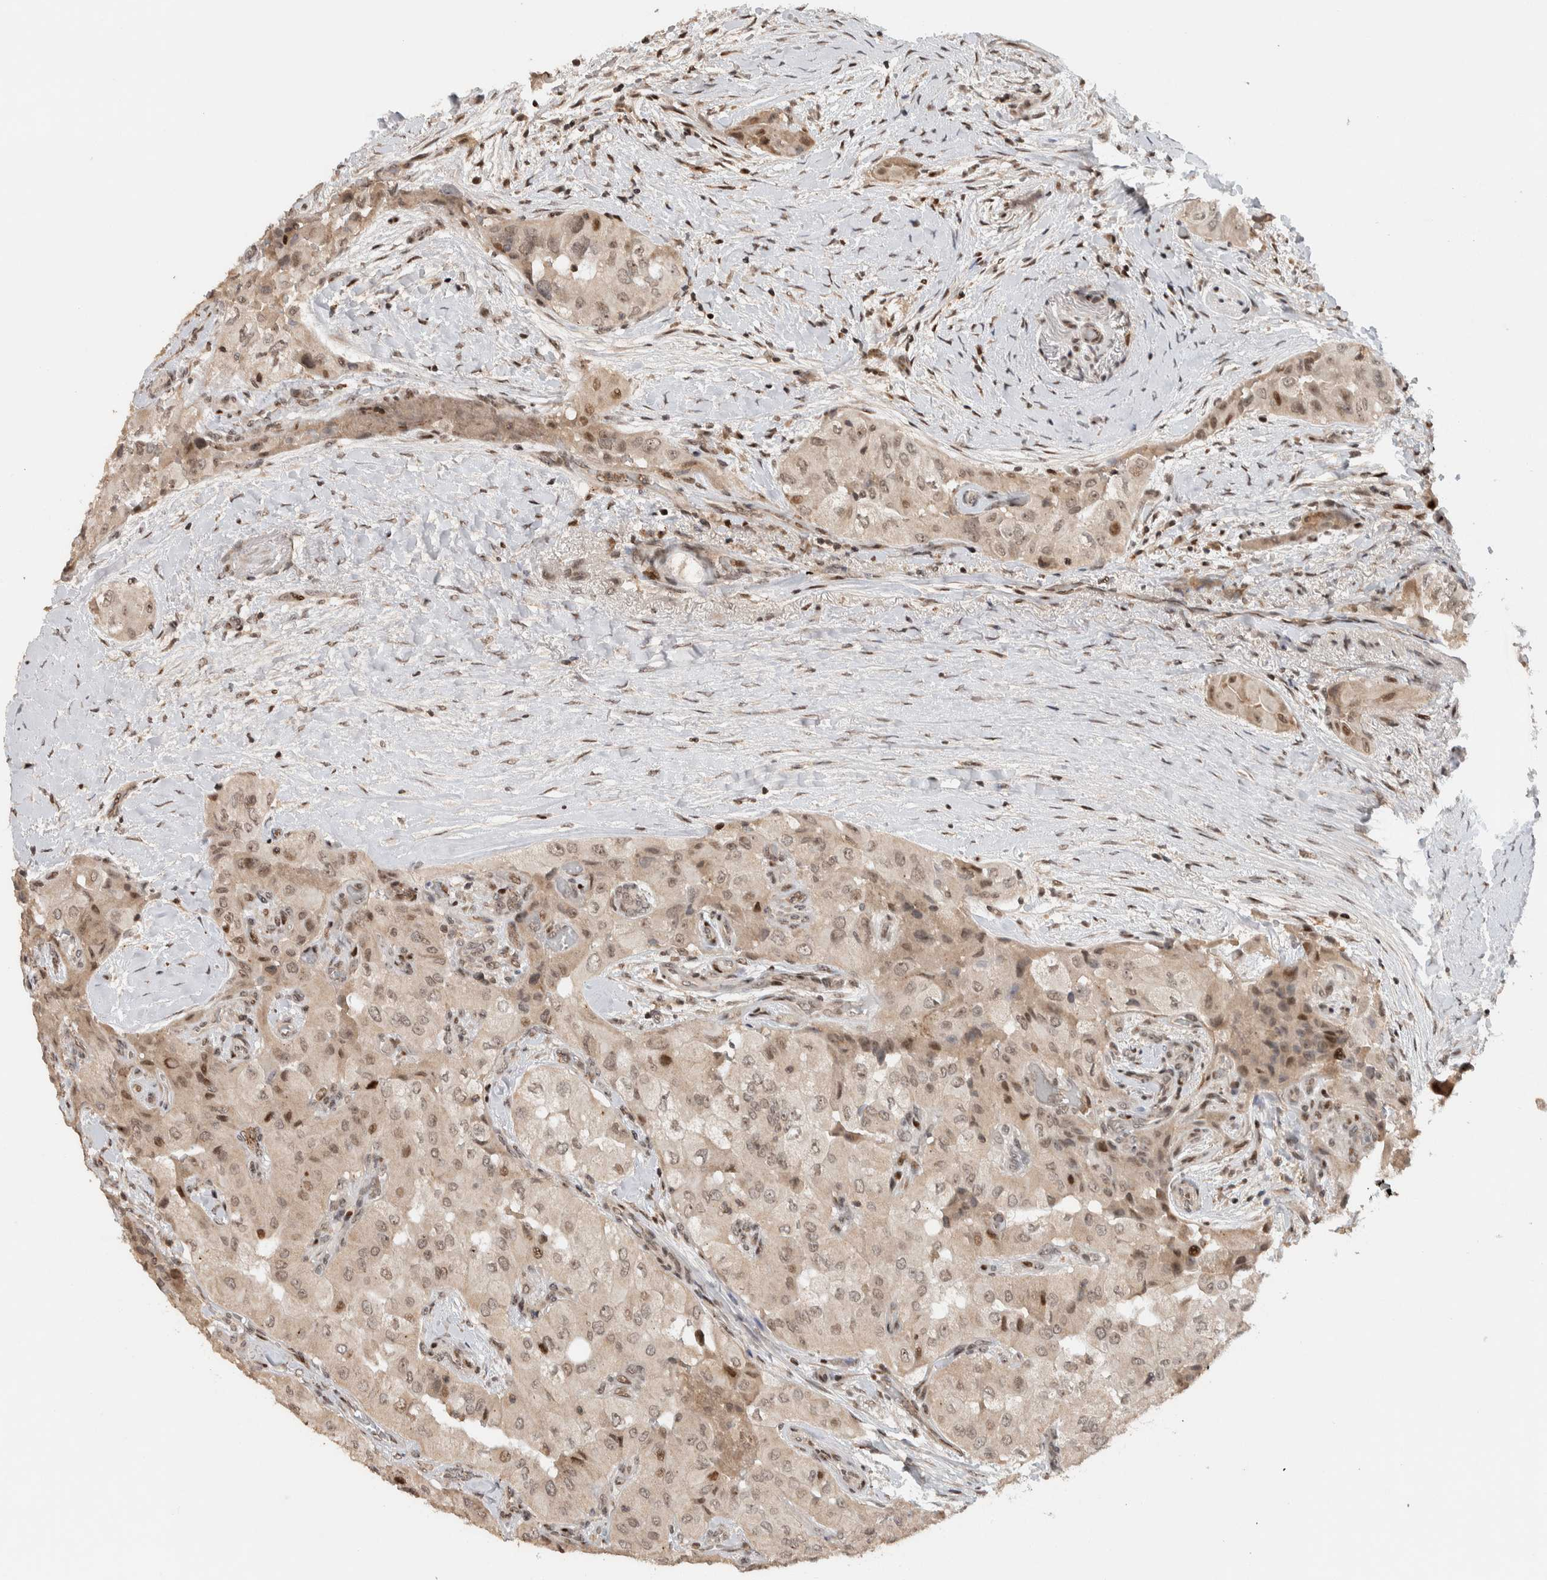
{"staining": {"intensity": "weak", "quantity": "25%-75%", "location": "cytoplasmic/membranous,nuclear"}, "tissue": "thyroid cancer", "cell_type": "Tumor cells", "image_type": "cancer", "snomed": [{"axis": "morphology", "description": "Papillary adenocarcinoma, NOS"}, {"axis": "topography", "description": "Thyroid gland"}], "caption": "High-magnification brightfield microscopy of thyroid papillary adenocarcinoma stained with DAB (3,3'-diaminobenzidine) (brown) and counterstained with hematoxylin (blue). tumor cells exhibit weak cytoplasmic/membranous and nuclear positivity is seen in about25%-75% of cells. (IHC, brightfield microscopy, high magnification).", "gene": "ZNF521", "patient": {"sex": "female", "age": 59}}